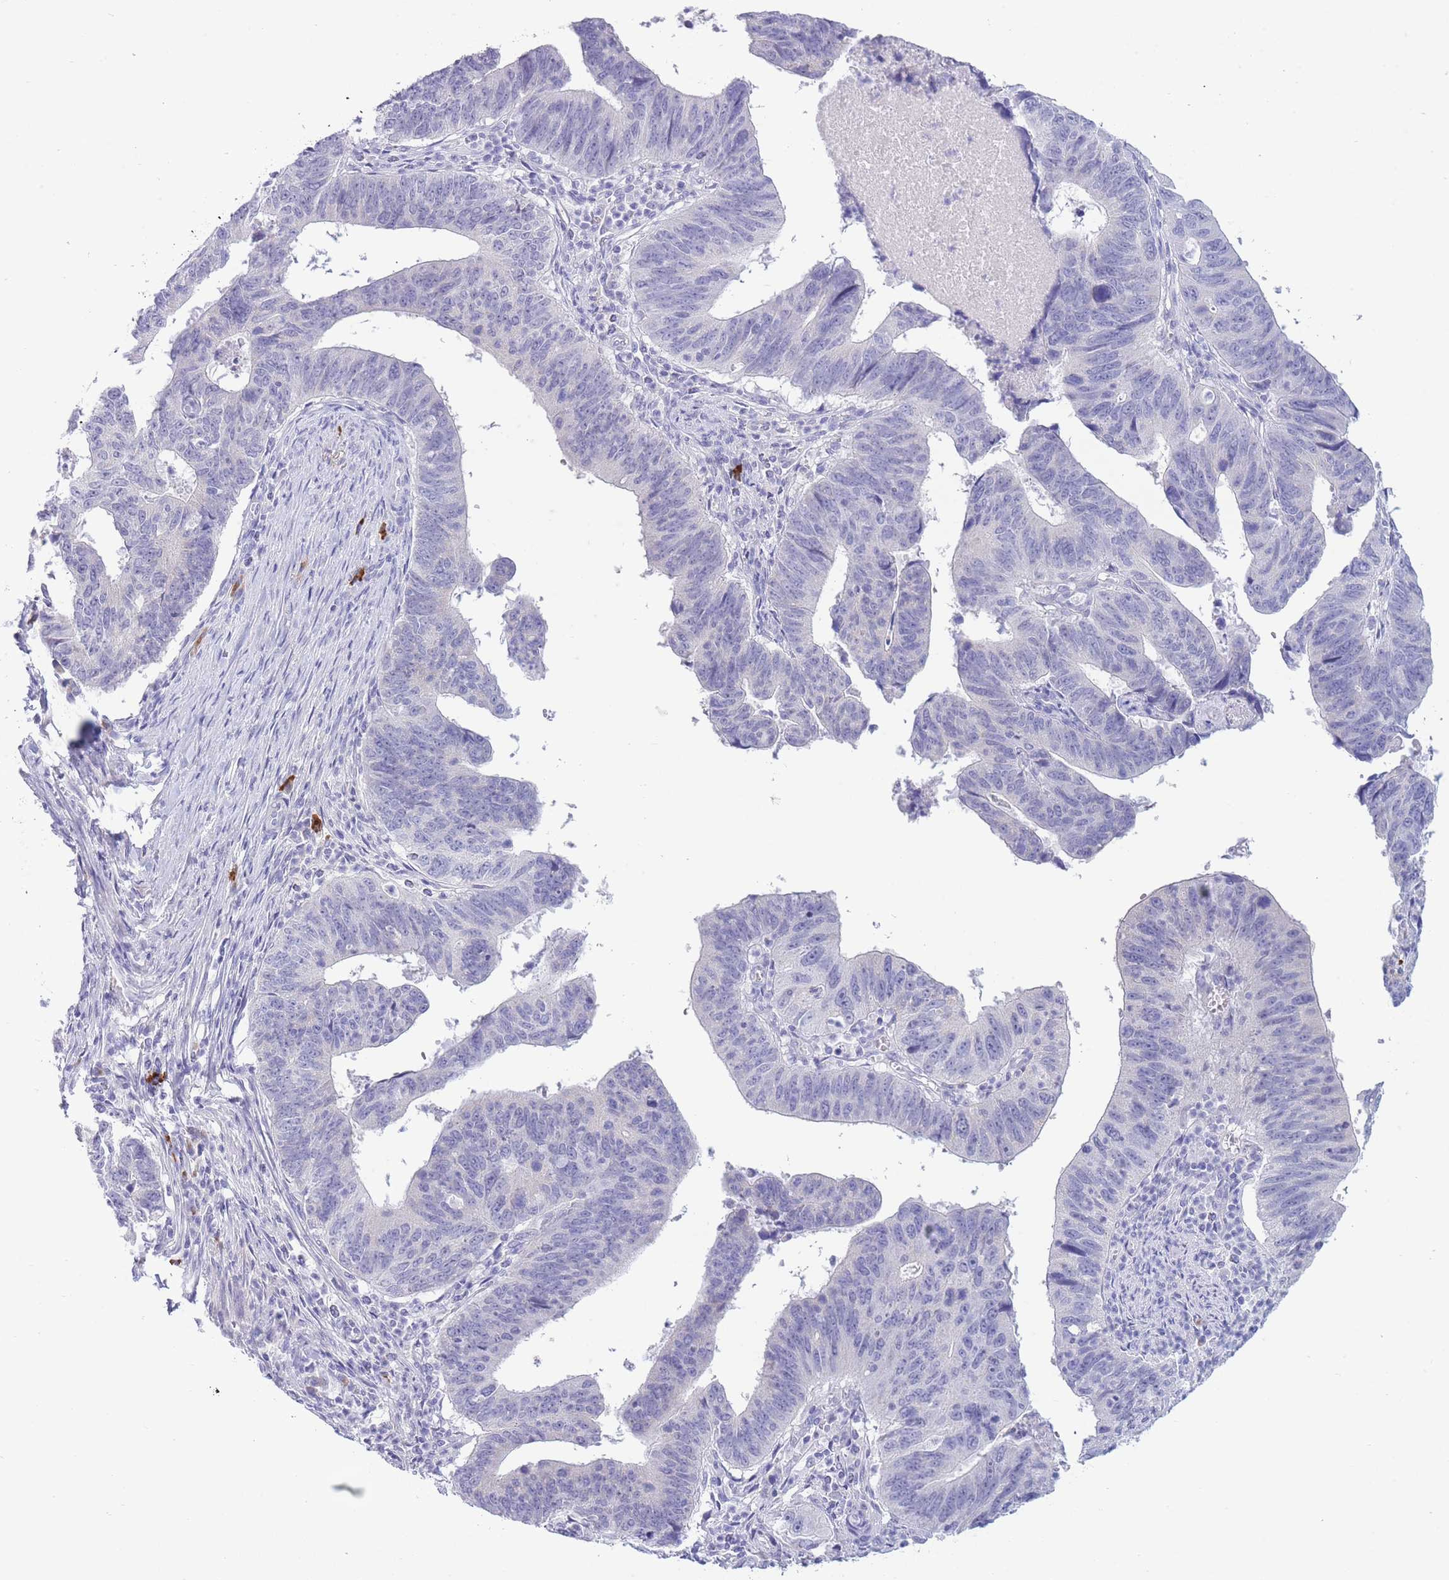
{"staining": {"intensity": "negative", "quantity": "none", "location": "none"}, "tissue": "stomach cancer", "cell_type": "Tumor cells", "image_type": "cancer", "snomed": [{"axis": "morphology", "description": "Adenocarcinoma, NOS"}, {"axis": "topography", "description": "Stomach"}], "caption": "The immunohistochemistry (IHC) image has no significant staining in tumor cells of stomach cancer tissue.", "gene": "ASAP3", "patient": {"sex": "male", "age": 59}}